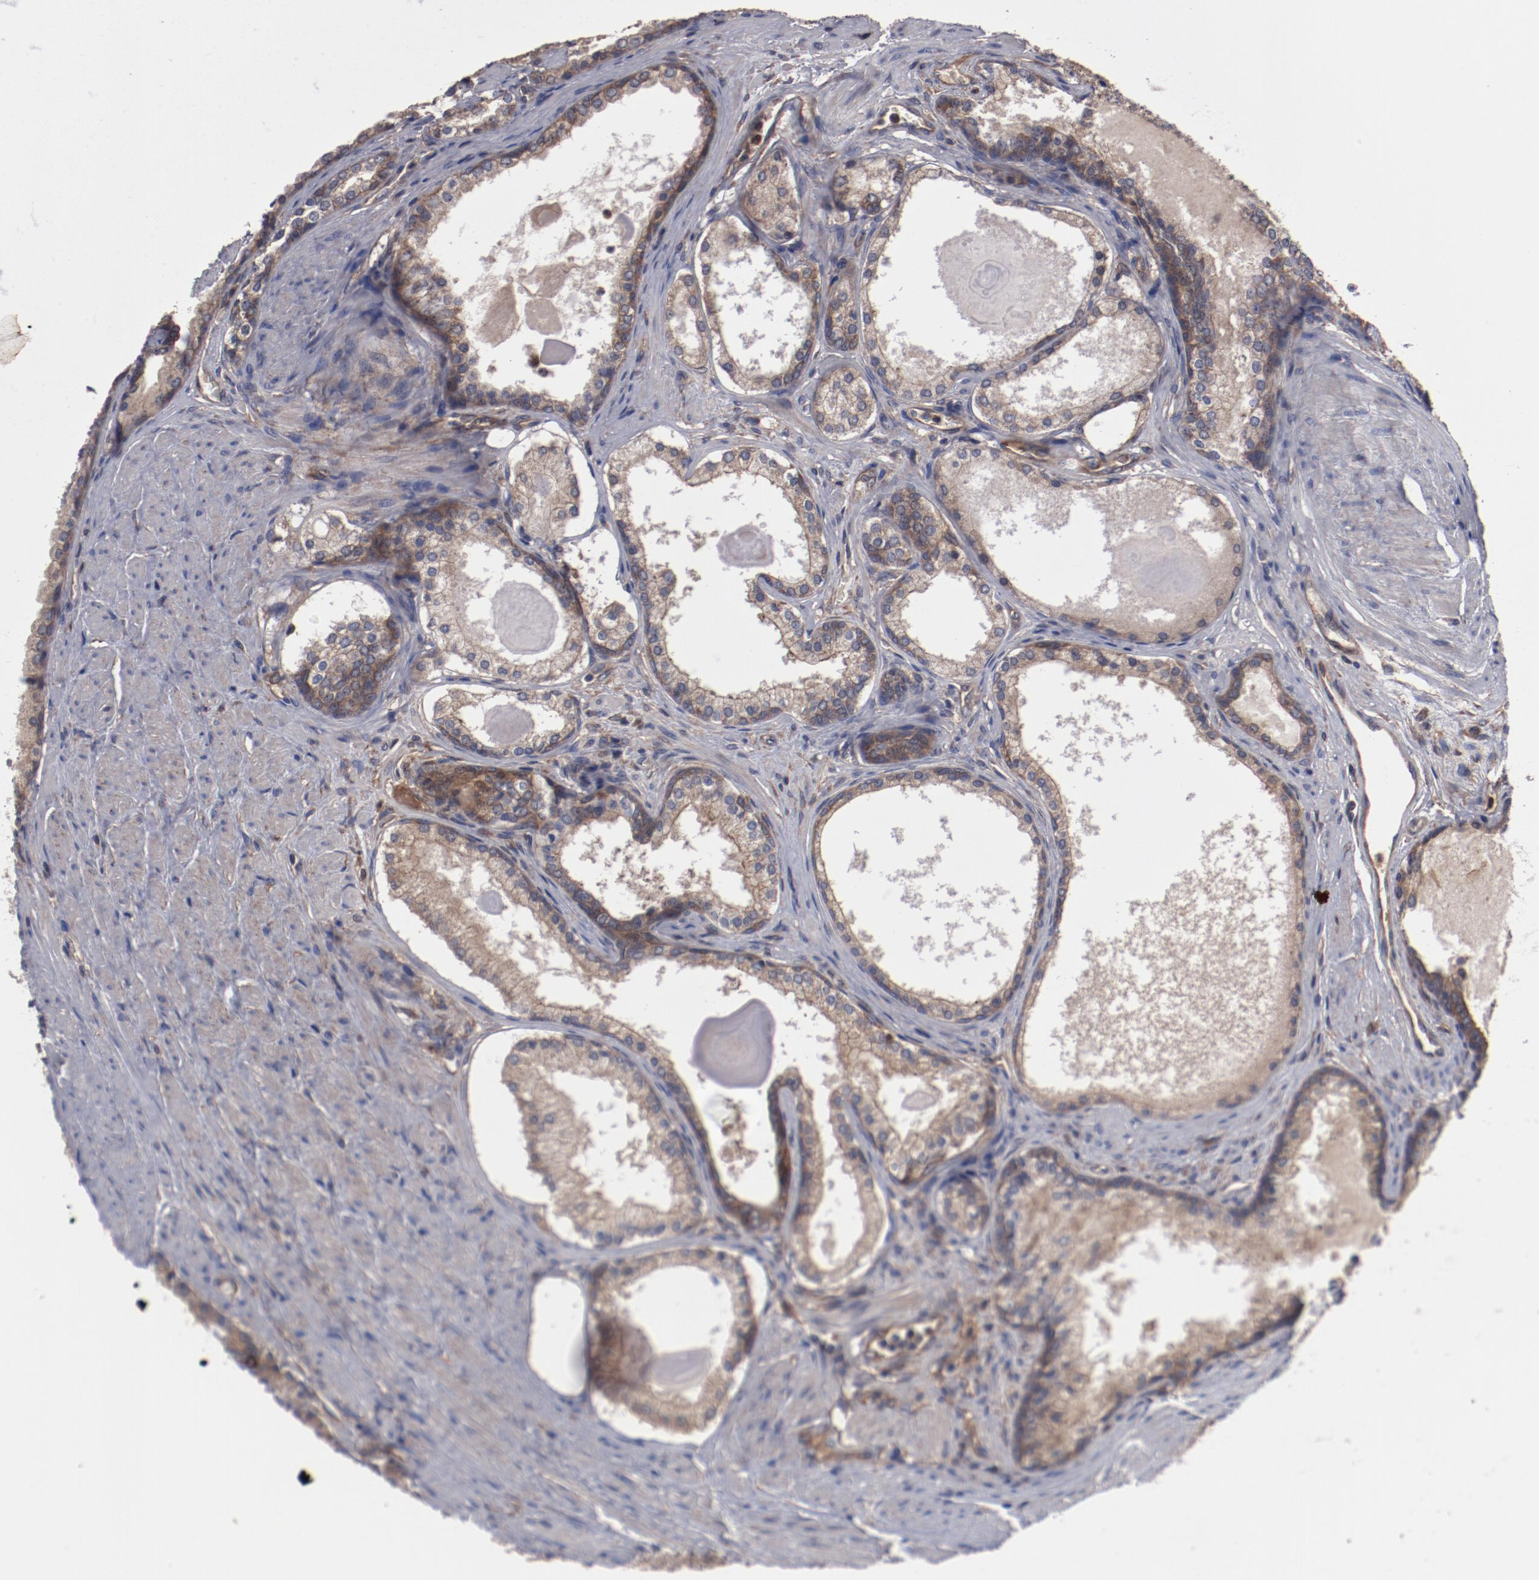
{"staining": {"intensity": "moderate", "quantity": ">75%", "location": "cytoplasmic/membranous"}, "tissue": "prostate cancer", "cell_type": "Tumor cells", "image_type": "cancer", "snomed": [{"axis": "morphology", "description": "Adenocarcinoma, Medium grade"}, {"axis": "topography", "description": "Prostate"}], "caption": "Prostate medium-grade adenocarcinoma was stained to show a protein in brown. There is medium levels of moderate cytoplasmic/membranous positivity in about >75% of tumor cells.", "gene": "DNAAF2", "patient": {"sex": "male", "age": 72}}